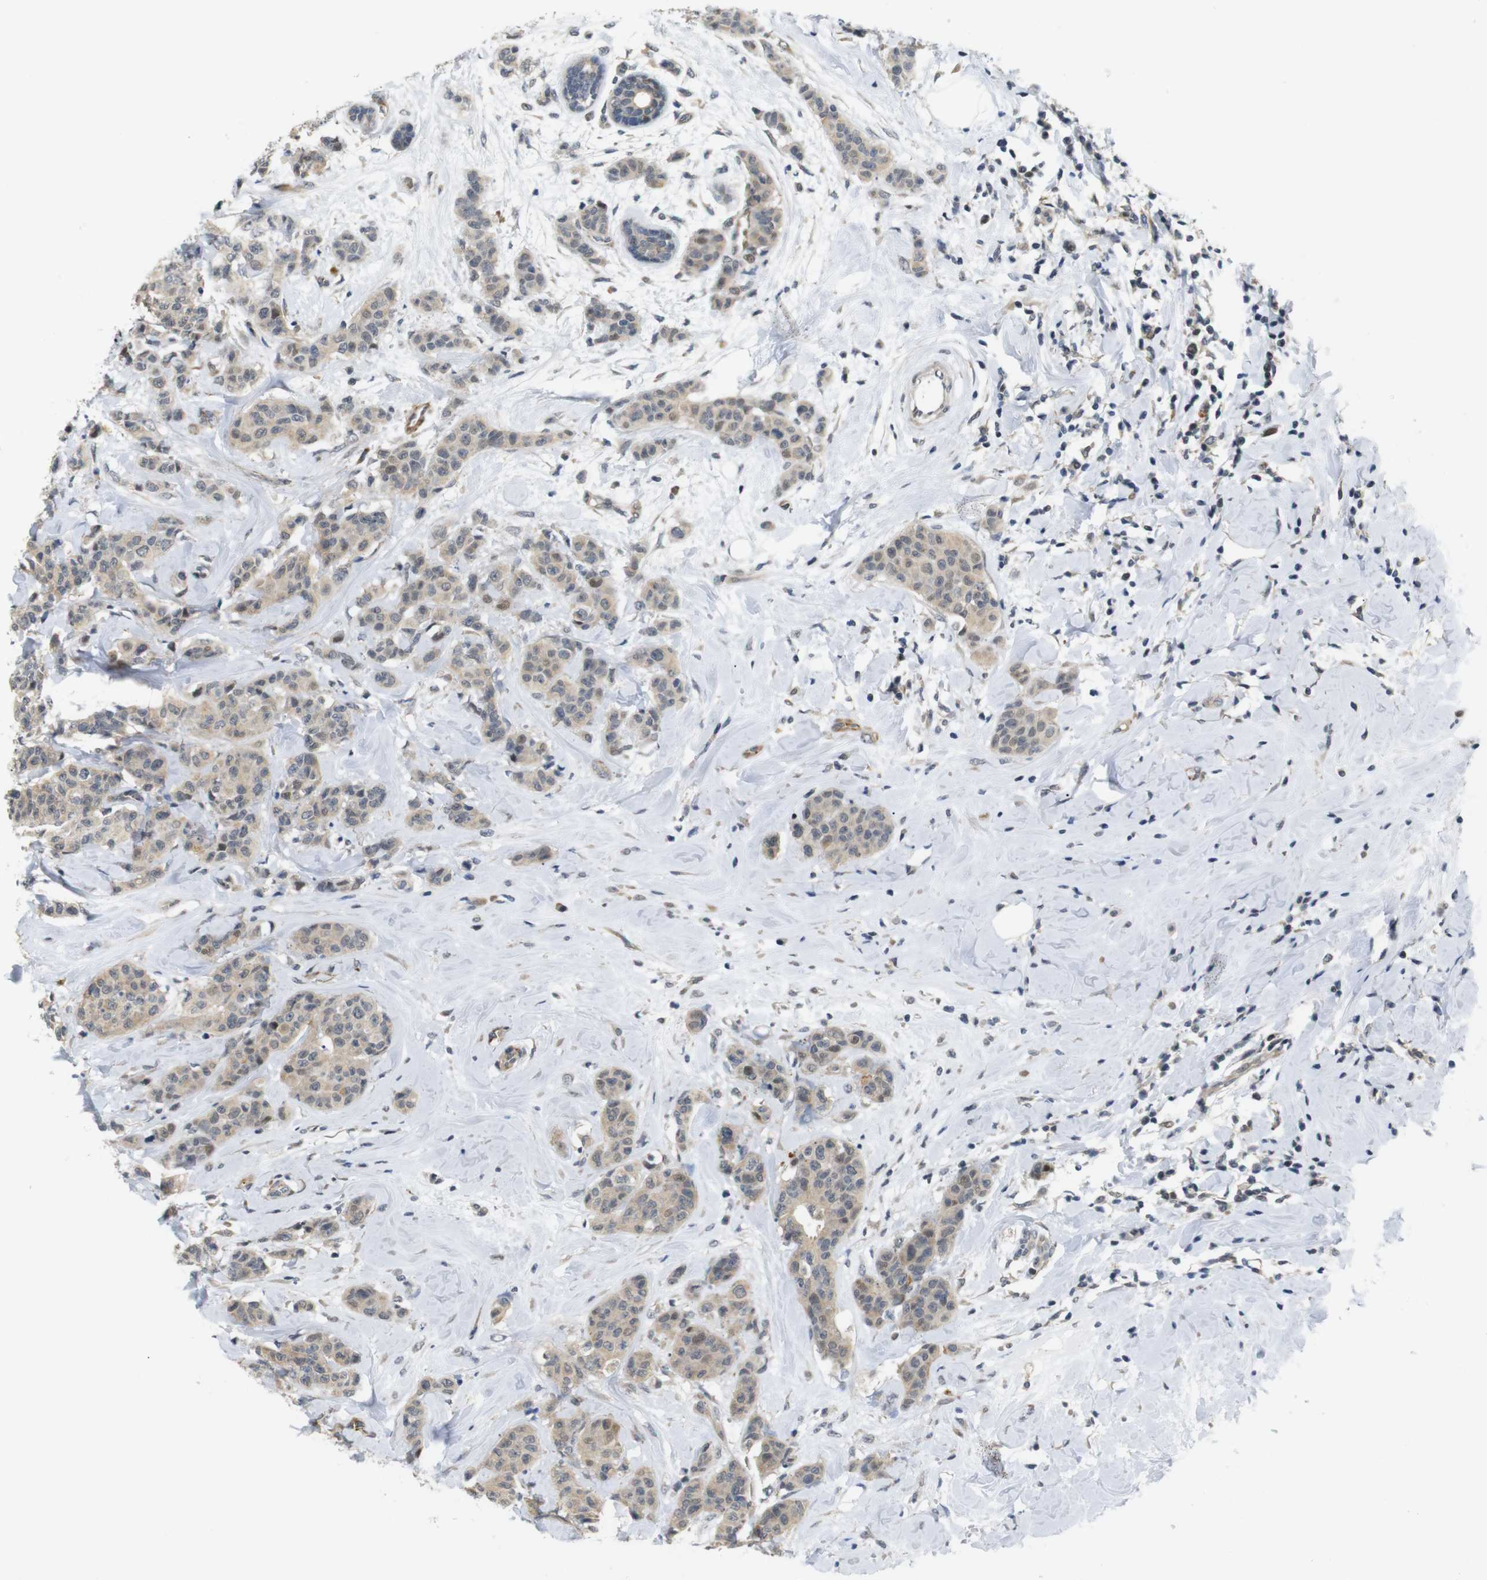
{"staining": {"intensity": "weak", "quantity": ">75%", "location": "cytoplasmic/membranous"}, "tissue": "breast cancer", "cell_type": "Tumor cells", "image_type": "cancer", "snomed": [{"axis": "morphology", "description": "Normal tissue, NOS"}, {"axis": "morphology", "description": "Duct carcinoma"}, {"axis": "topography", "description": "Breast"}], "caption": "Protein expression analysis of human breast cancer (infiltrating ductal carcinoma) reveals weak cytoplasmic/membranous positivity in about >75% of tumor cells. (DAB = brown stain, brightfield microscopy at high magnification).", "gene": "SYDE1", "patient": {"sex": "female", "age": 40}}